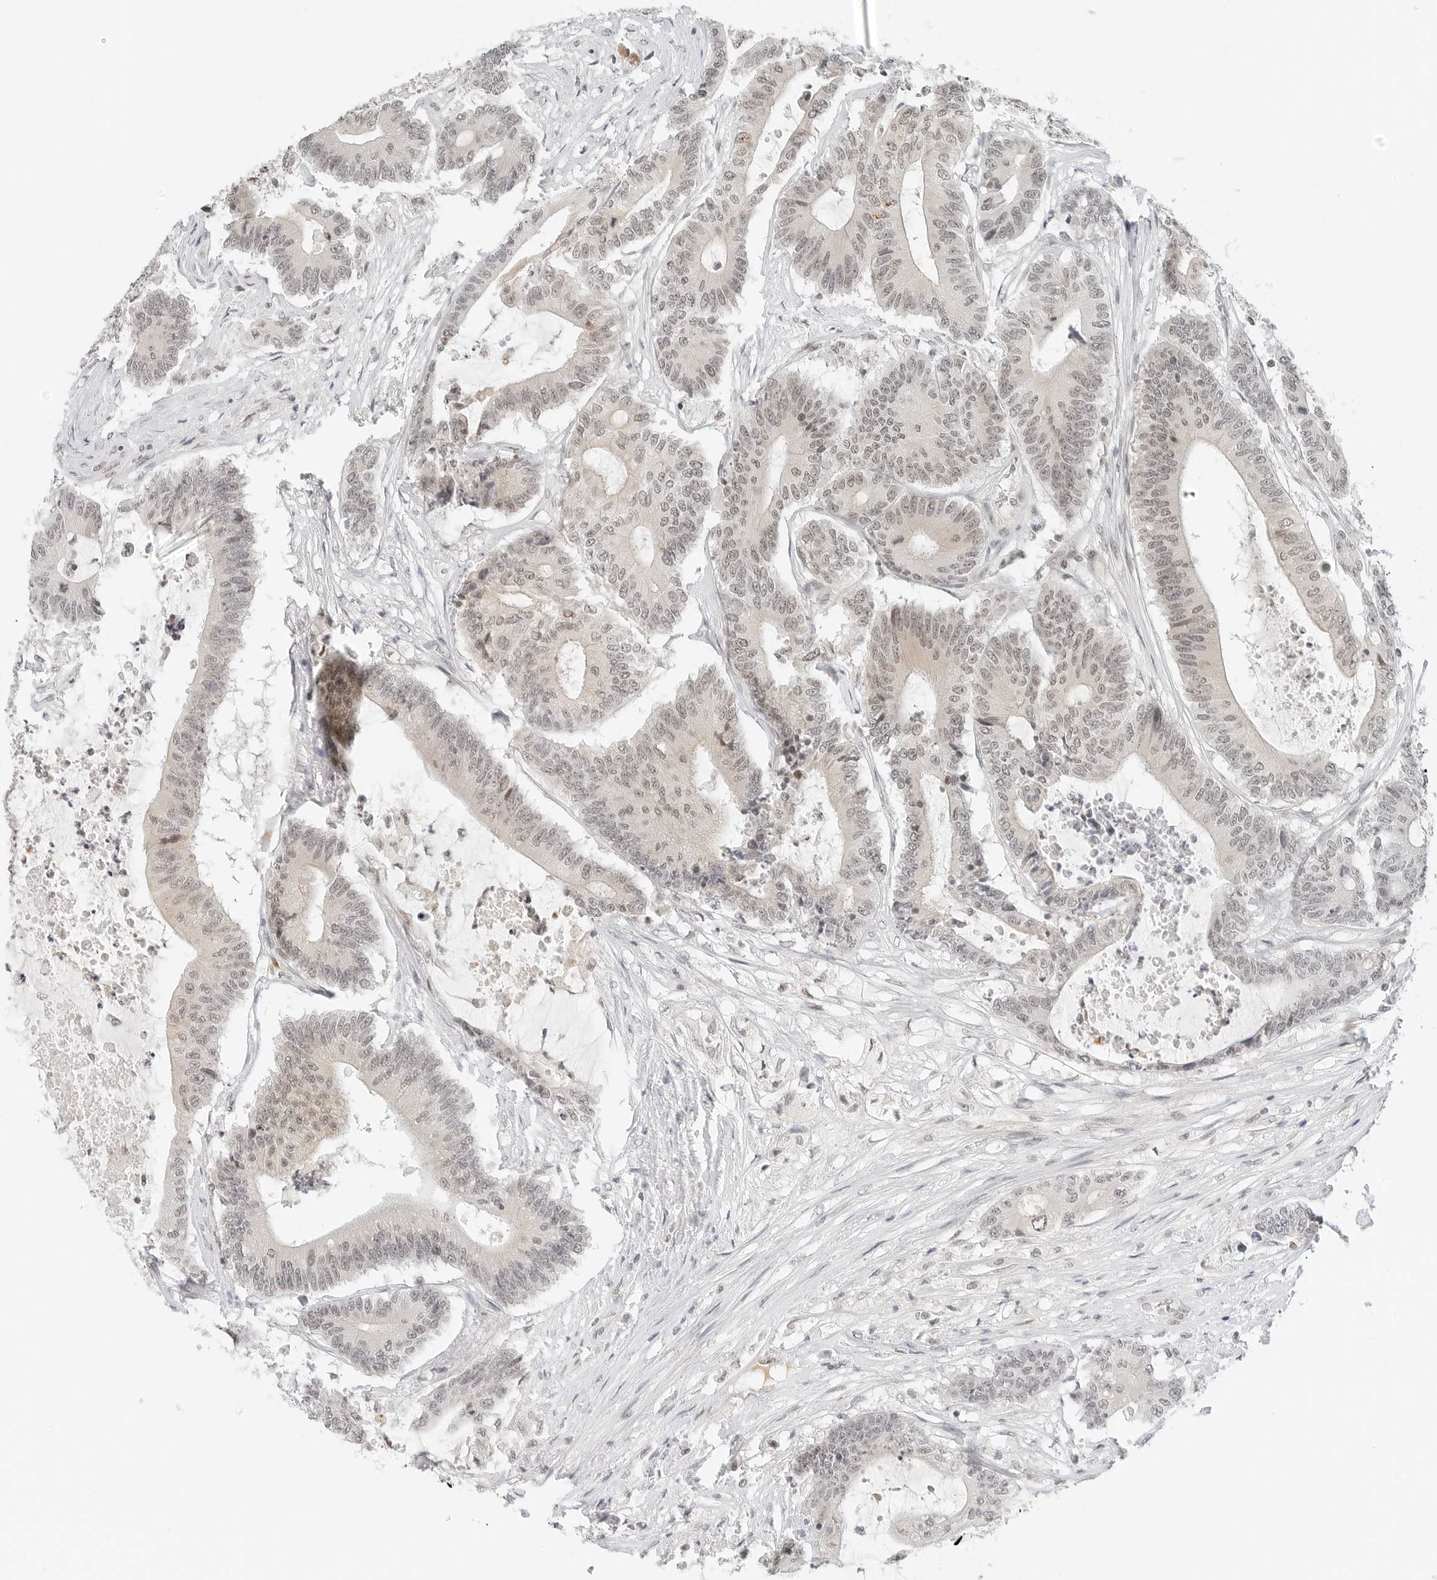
{"staining": {"intensity": "weak", "quantity": "25%-75%", "location": "nuclear"}, "tissue": "colorectal cancer", "cell_type": "Tumor cells", "image_type": "cancer", "snomed": [{"axis": "morphology", "description": "Adenocarcinoma, NOS"}, {"axis": "topography", "description": "Colon"}], "caption": "Colorectal cancer tissue exhibits weak nuclear positivity in about 25%-75% of tumor cells, visualized by immunohistochemistry. (Brightfield microscopy of DAB IHC at high magnification).", "gene": "NEO1", "patient": {"sex": "female", "age": 84}}